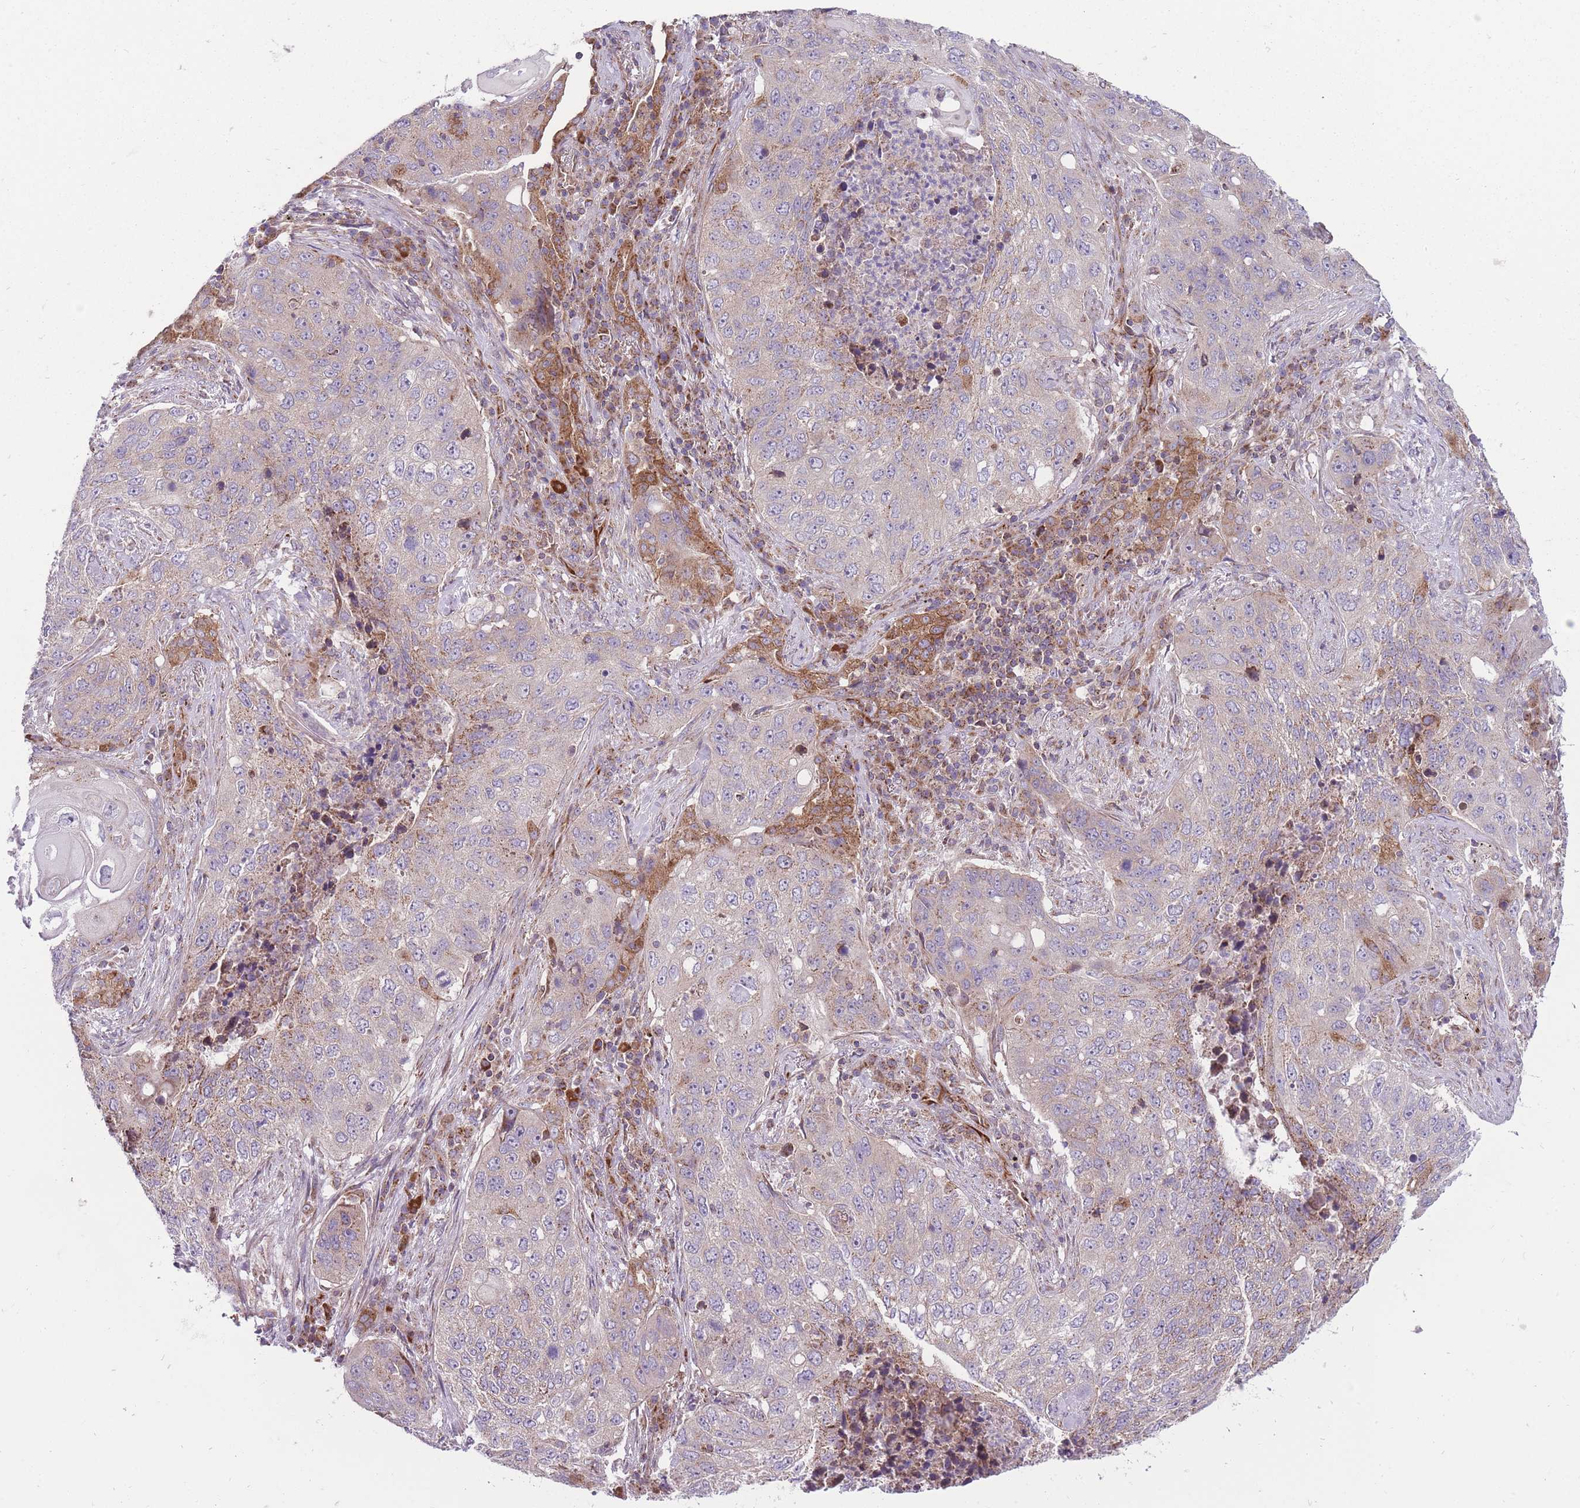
{"staining": {"intensity": "moderate", "quantity": "<25%", "location": "cytoplasmic/membranous"}, "tissue": "lung cancer", "cell_type": "Tumor cells", "image_type": "cancer", "snomed": [{"axis": "morphology", "description": "Squamous cell carcinoma, NOS"}, {"axis": "topography", "description": "Lung"}], "caption": "Protein expression analysis of human lung squamous cell carcinoma reveals moderate cytoplasmic/membranous expression in approximately <25% of tumor cells.", "gene": "ANKRD10", "patient": {"sex": "female", "age": 63}}